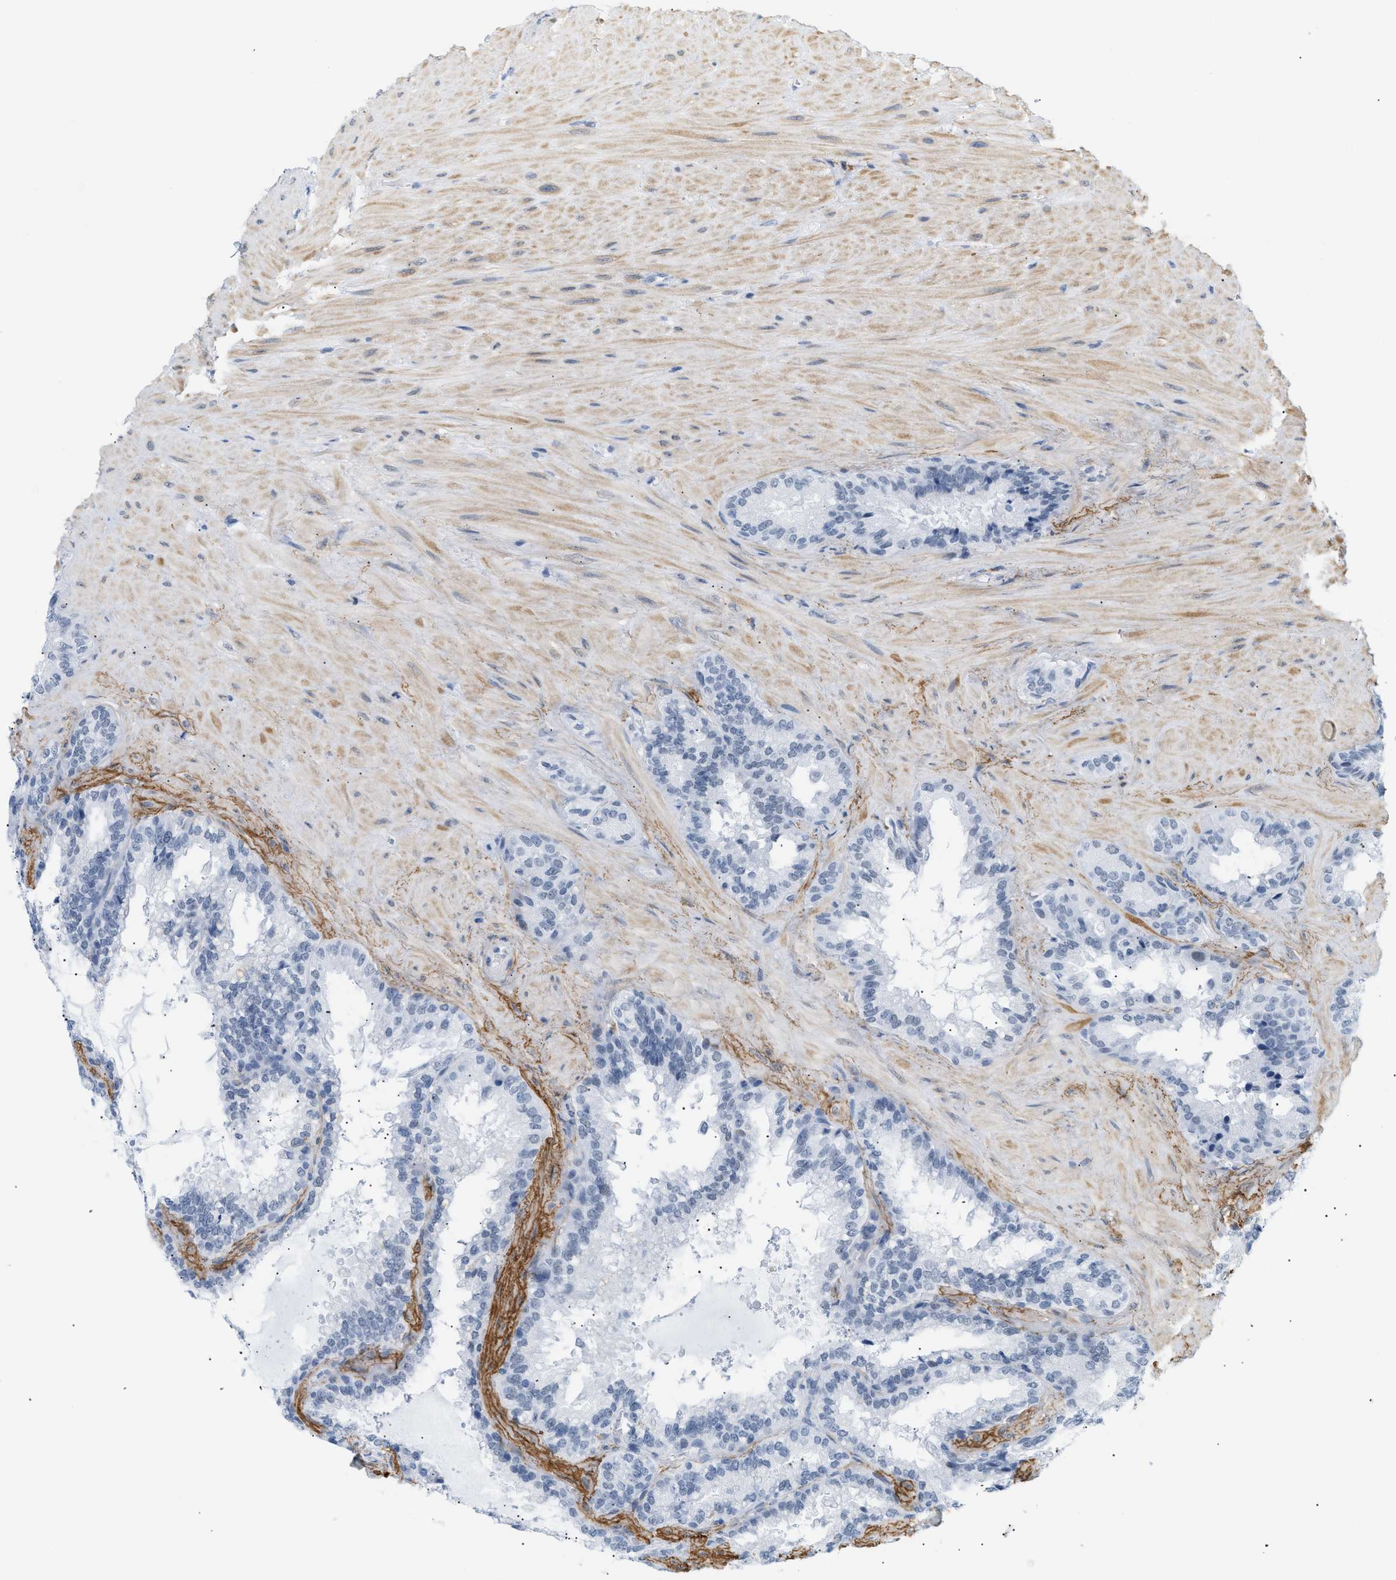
{"staining": {"intensity": "negative", "quantity": "none", "location": "none"}, "tissue": "seminal vesicle", "cell_type": "Glandular cells", "image_type": "normal", "snomed": [{"axis": "morphology", "description": "Normal tissue, NOS"}, {"axis": "topography", "description": "Seminal veicle"}], "caption": "Glandular cells are negative for protein expression in unremarkable human seminal vesicle. Brightfield microscopy of IHC stained with DAB (brown) and hematoxylin (blue), captured at high magnification.", "gene": "ELN", "patient": {"sex": "male", "age": 46}}